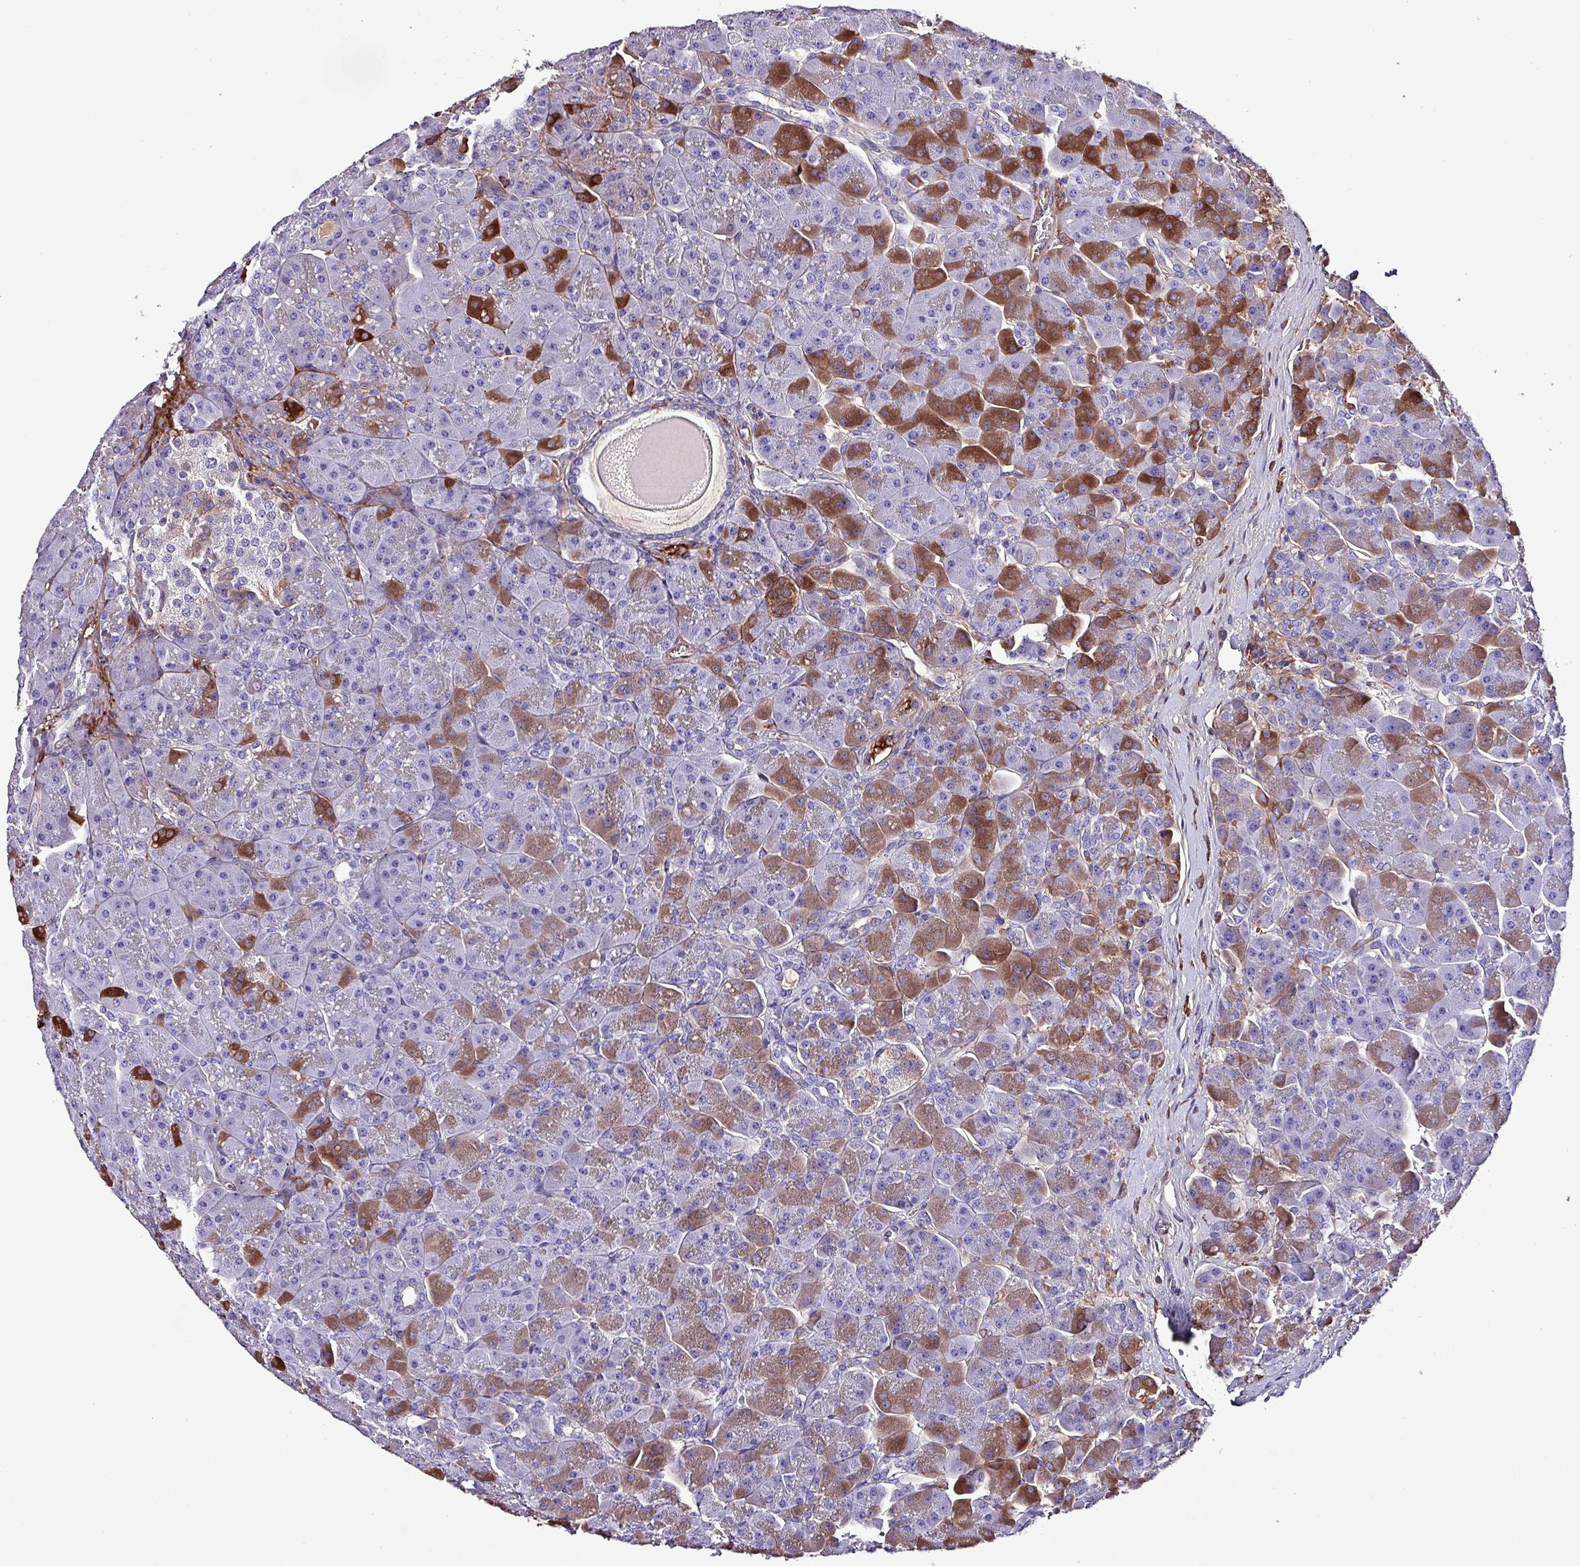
{"staining": {"intensity": "strong", "quantity": "<25%", "location": "cytoplasmic/membranous"}, "tissue": "pancreas", "cell_type": "Exocrine glandular cells", "image_type": "normal", "snomed": [{"axis": "morphology", "description": "Normal tissue, NOS"}, {"axis": "topography", "description": "Pancreas"}], "caption": "Protein staining of normal pancreas exhibits strong cytoplasmic/membranous staining in about <25% of exocrine glandular cells. The staining was performed using DAB, with brown indicating positive protein expression. Nuclei are stained blue with hematoxylin.", "gene": "HPR", "patient": {"sex": "male", "age": 66}}